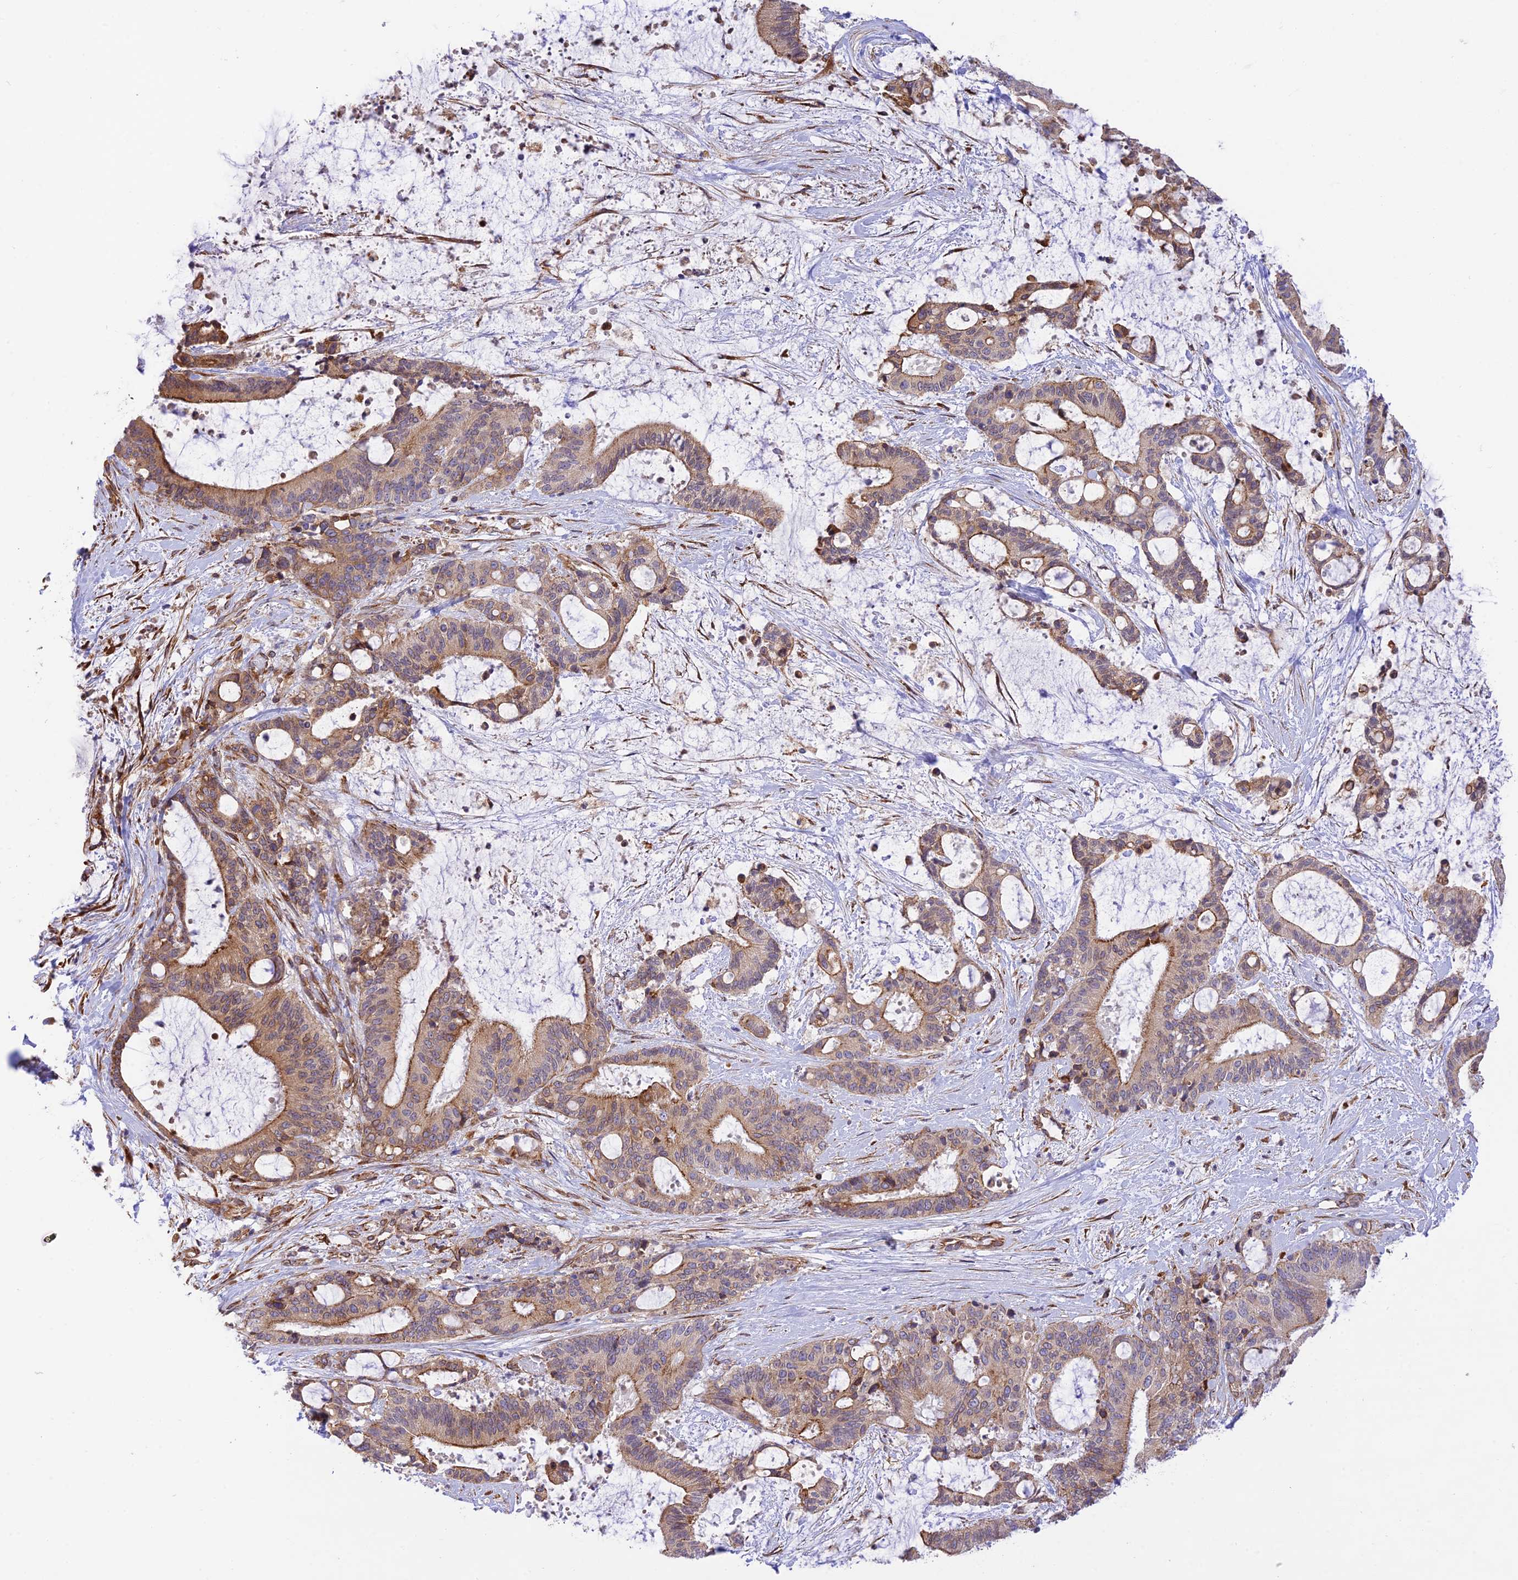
{"staining": {"intensity": "moderate", "quantity": "<25%", "location": "cytoplasmic/membranous"}, "tissue": "liver cancer", "cell_type": "Tumor cells", "image_type": "cancer", "snomed": [{"axis": "morphology", "description": "Normal tissue, NOS"}, {"axis": "morphology", "description": "Cholangiocarcinoma"}, {"axis": "topography", "description": "Liver"}, {"axis": "topography", "description": "Peripheral nerve tissue"}], "caption": "This is a micrograph of IHC staining of cholangiocarcinoma (liver), which shows moderate positivity in the cytoplasmic/membranous of tumor cells.", "gene": "EXOC3L4", "patient": {"sex": "female", "age": 73}}